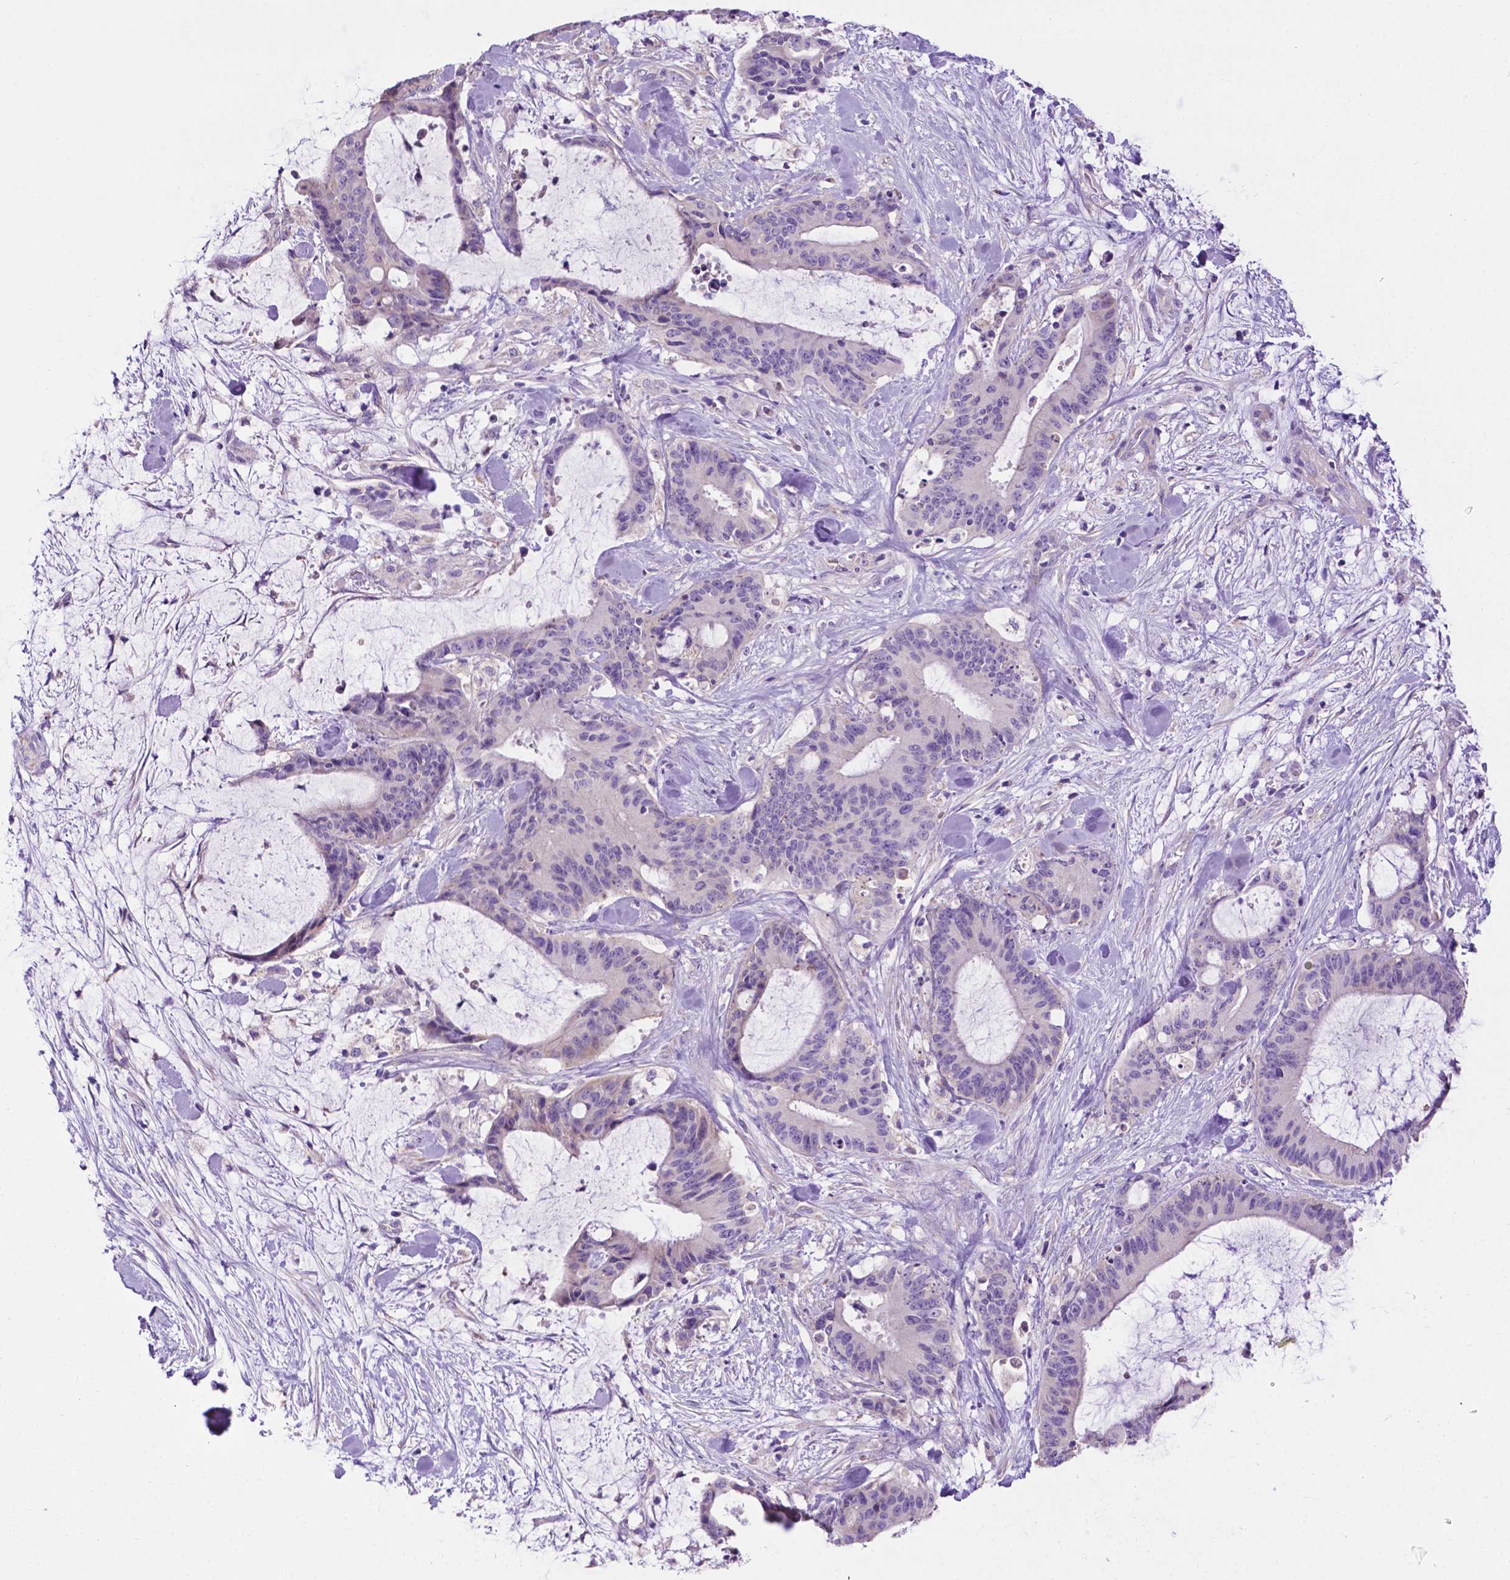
{"staining": {"intensity": "negative", "quantity": "none", "location": "none"}, "tissue": "liver cancer", "cell_type": "Tumor cells", "image_type": "cancer", "snomed": [{"axis": "morphology", "description": "Cholangiocarcinoma"}, {"axis": "topography", "description": "Liver"}], "caption": "The histopathology image reveals no significant positivity in tumor cells of liver cancer (cholangiocarcinoma).", "gene": "PHYHIP", "patient": {"sex": "female", "age": 73}}